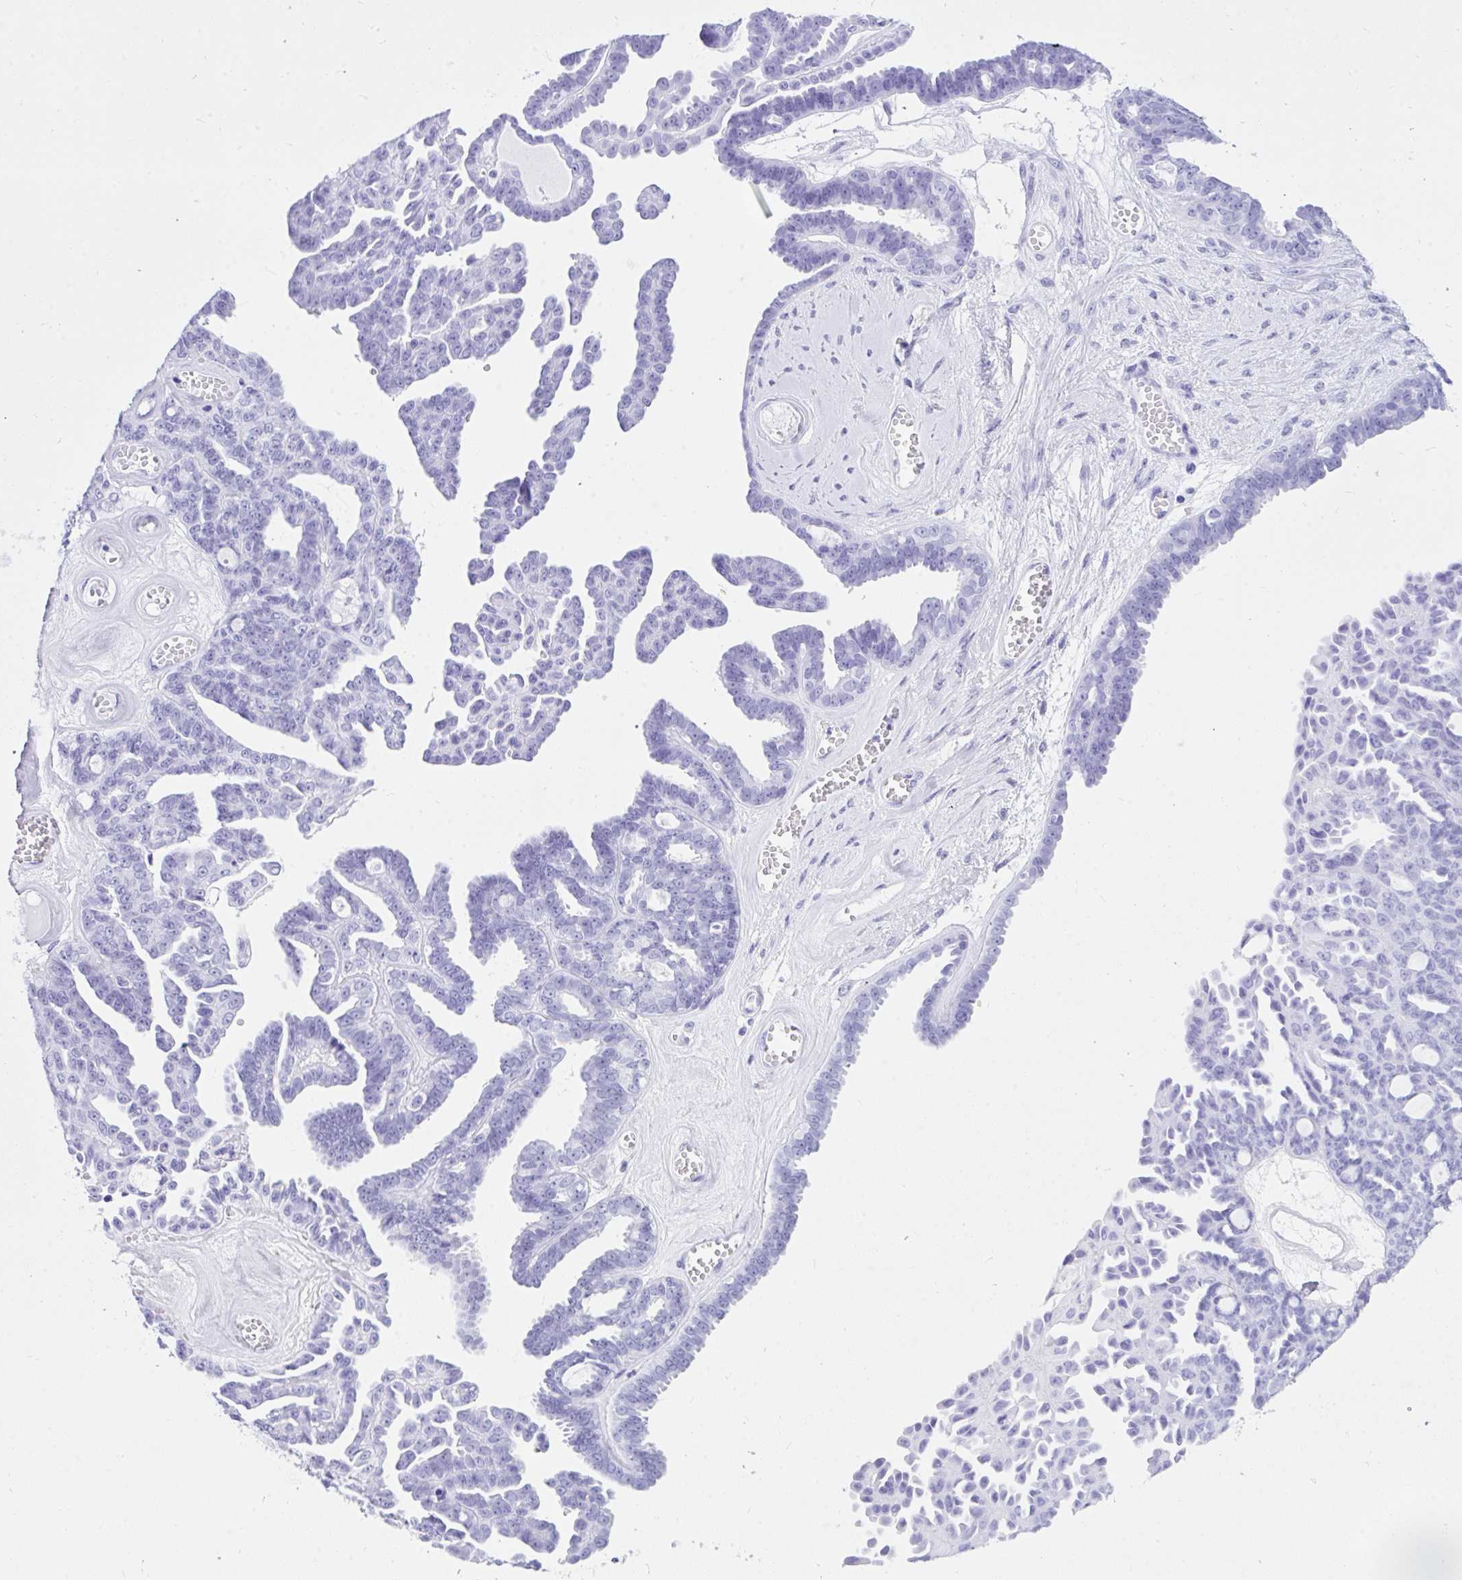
{"staining": {"intensity": "negative", "quantity": "none", "location": "none"}, "tissue": "ovarian cancer", "cell_type": "Tumor cells", "image_type": "cancer", "snomed": [{"axis": "morphology", "description": "Cystadenocarcinoma, serous, NOS"}, {"axis": "topography", "description": "Ovary"}], "caption": "Tumor cells show no significant protein staining in ovarian cancer.", "gene": "TLN2", "patient": {"sex": "female", "age": 71}}